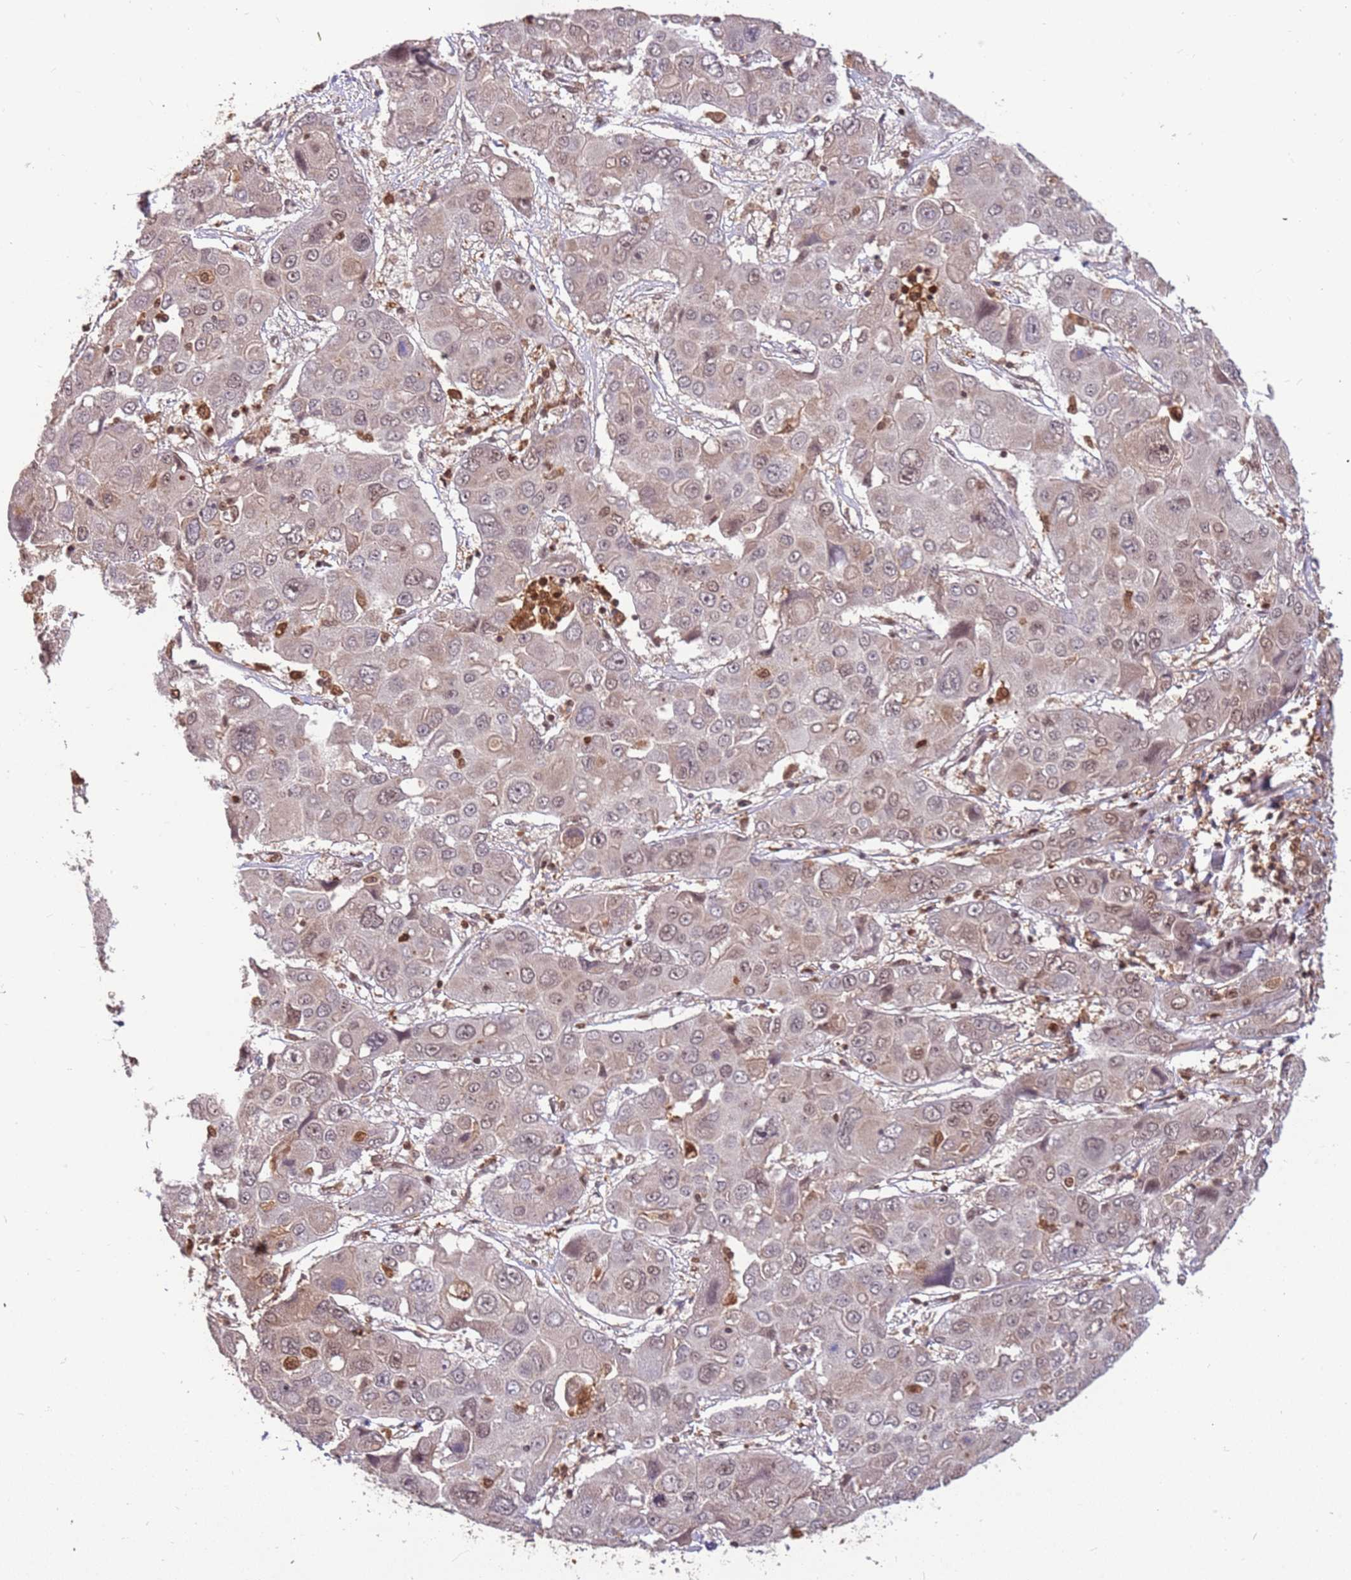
{"staining": {"intensity": "weak", "quantity": "25%-75%", "location": "nuclear"}, "tissue": "liver cancer", "cell_type": "Tumor cells", "image_type": "cancer", "snomed": [{"axis": "morphology", "description": "Cholangiocarcinoma"}, {"axis": "topography", "description": "Liver"}], "caption": "The micrograph demonstrates immunohistochemical staining of liver cancer. There is weak nuclear staining is present in about 25%-75% of tumor cells.", "gene": "GBP2", "patient": {"sex": "male", "age": 67}}